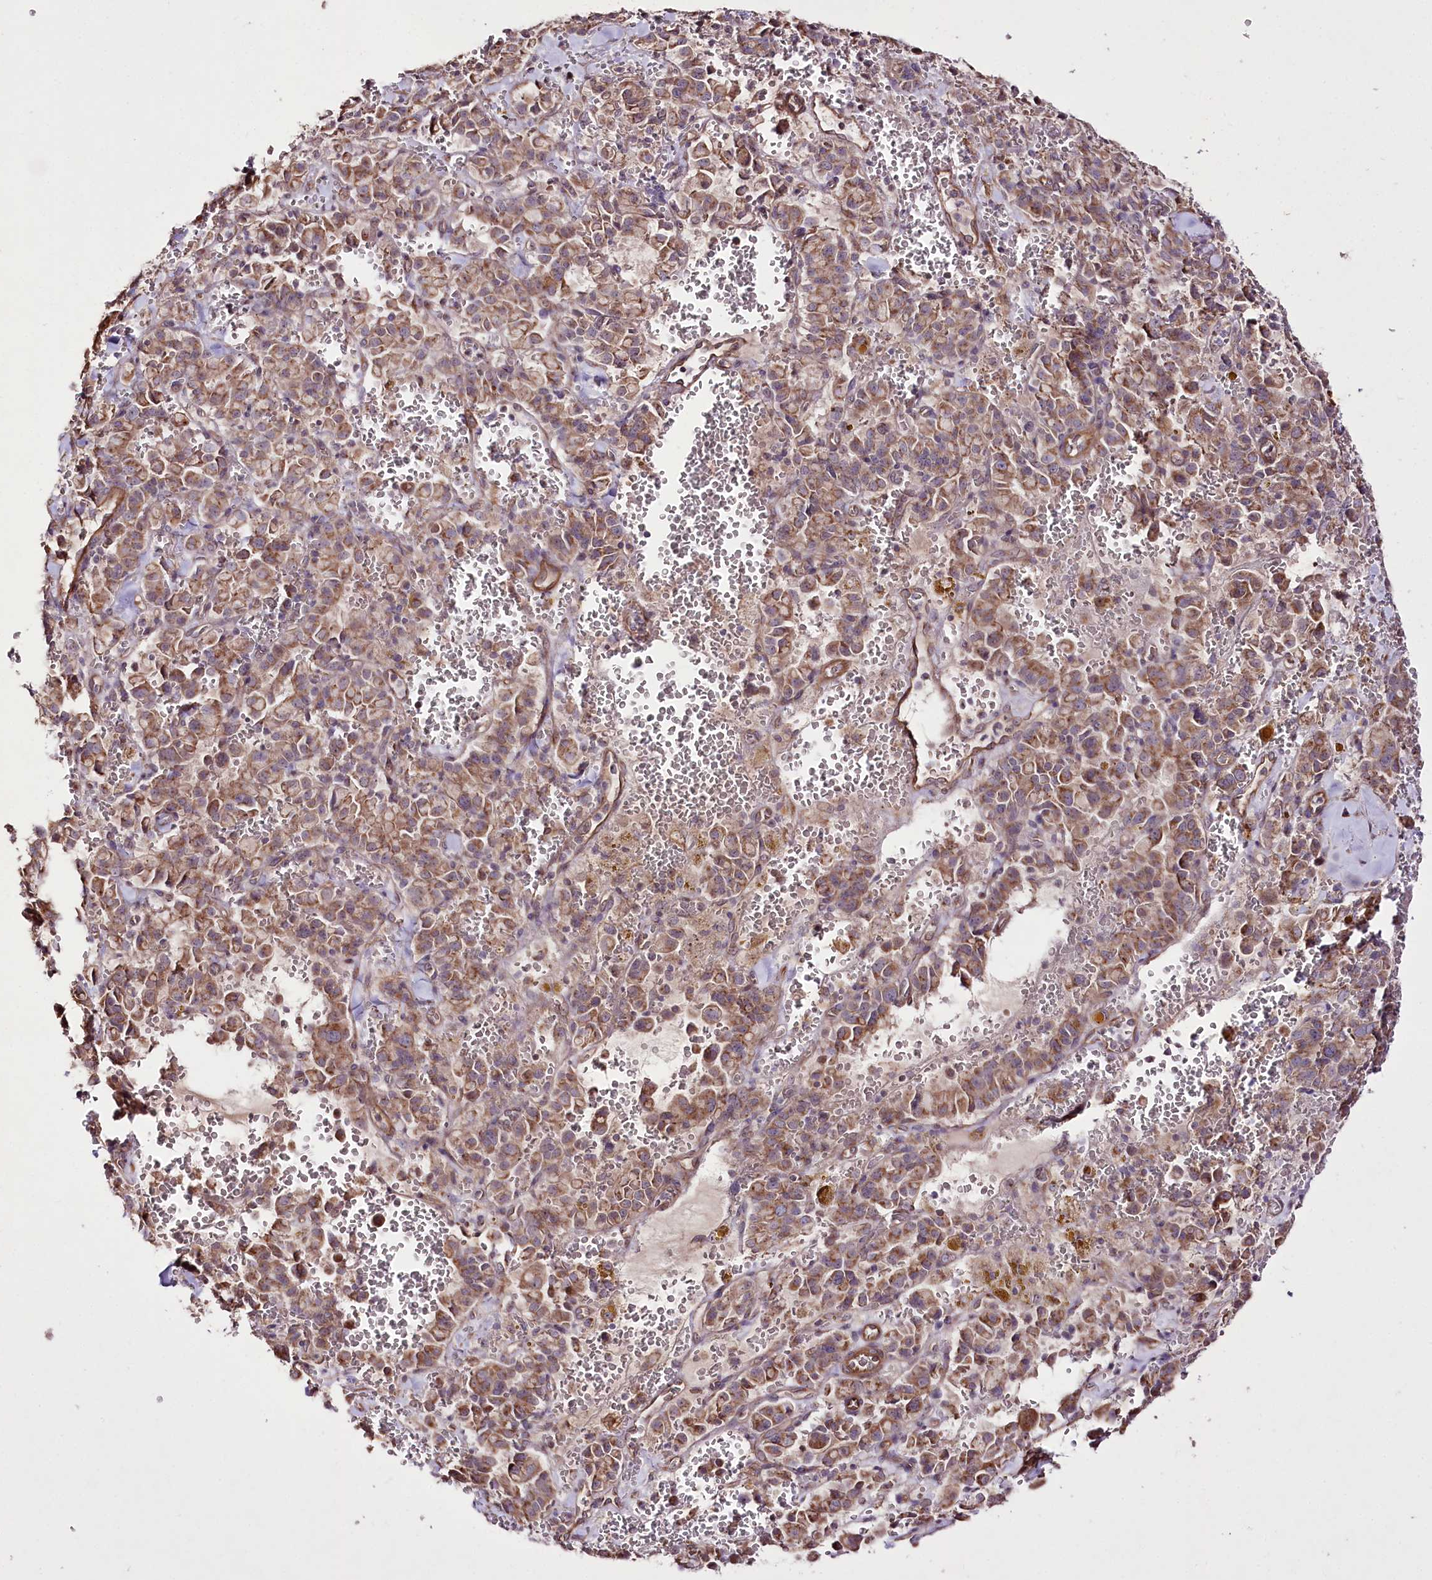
{"staining": {"intensity": "moderate", "quantity": ">75%", "location": "cytoplasmic/membranous"}, "tissue": "pancreatic cancer", "cell_type": "Tumor cells", "image_type": "cancer", "snomed": [{"axis": "morphology", "description": "Adenocarcinoma, NOS"}, {"axis": "topography", "description": "Pancreas"}], "caption": "Immunohistochemical staining of pancreatic adenocarcinoma shows medium levels of moderate cytoplasmic/membranous protein staining in about >75% of tumor cells. The protein of interest is stained brown, and the nuclei are stained in blue (DAB IHC with brightfield microscopy, high magnification).", "gene": "REXO2", "patient": {"sex": "male", "age": 65}}